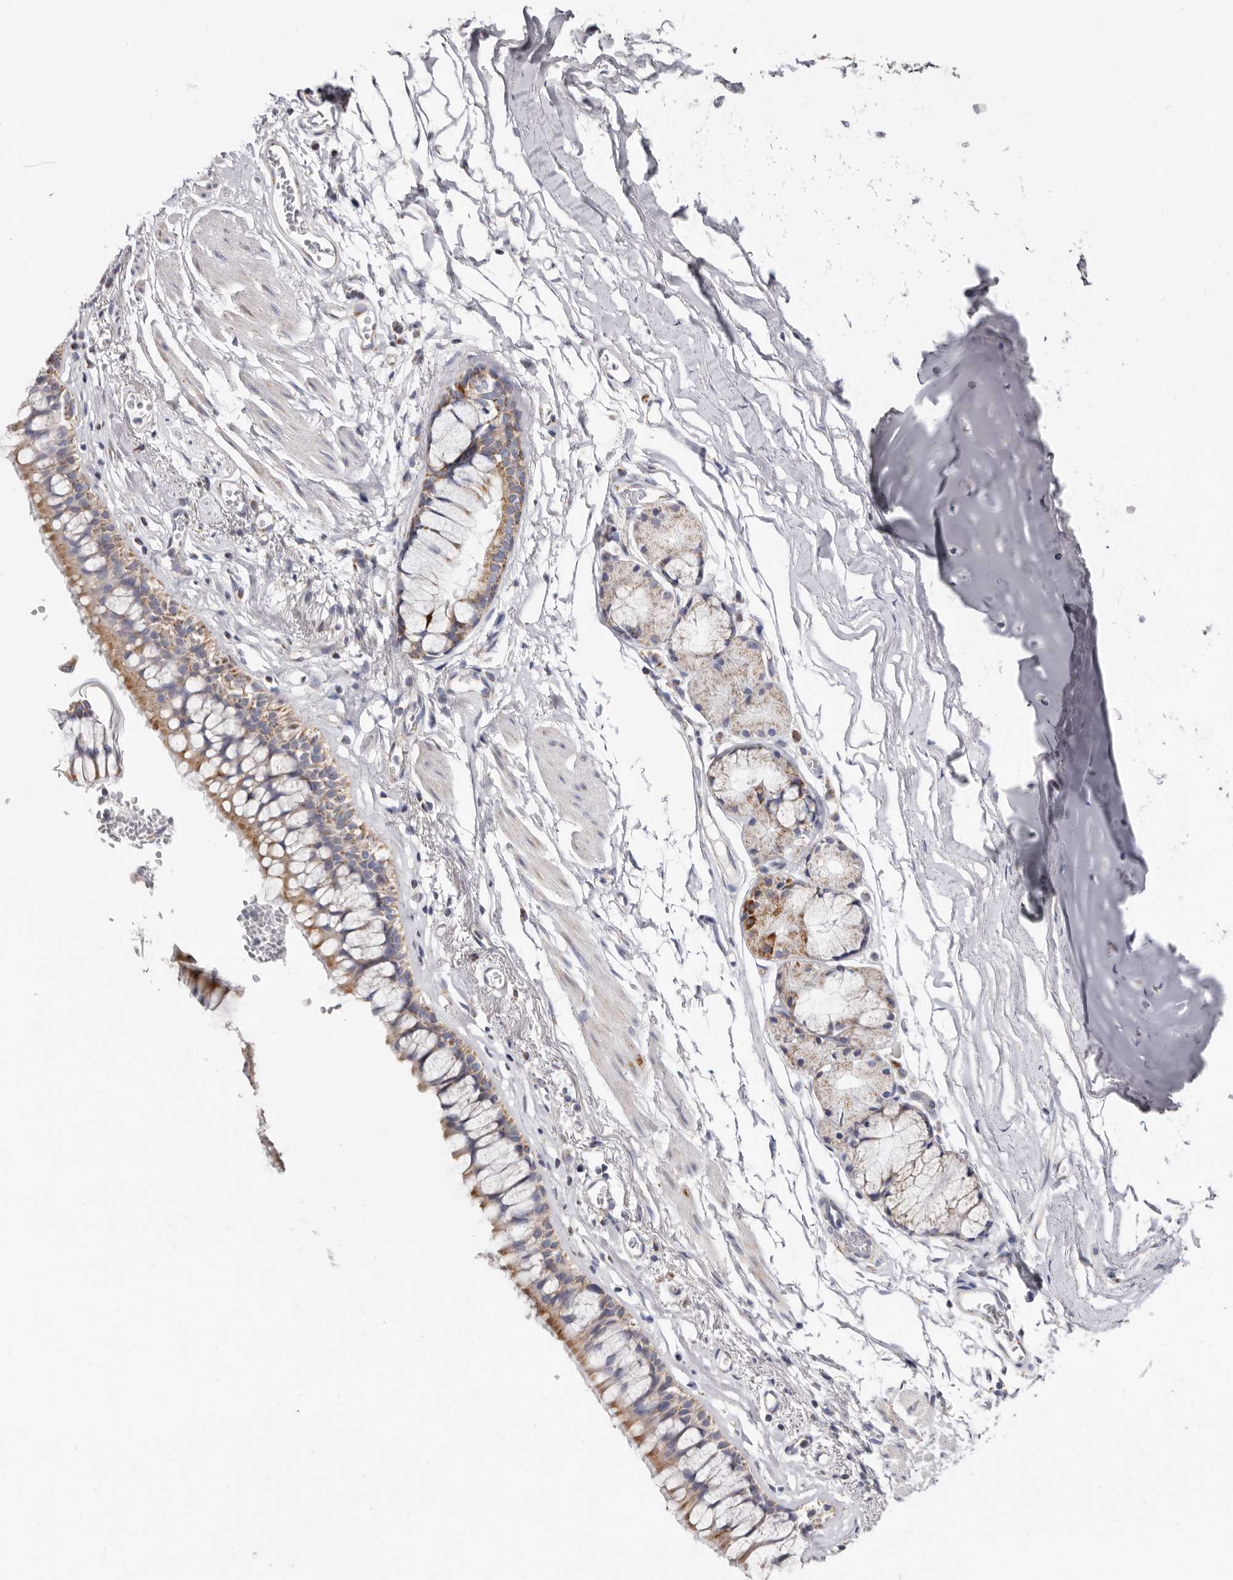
{"staining": {"intensity": "moderate", "quantity": ">75%", "location": "cytoplasmic/membranous"}, "tissue": "bronchus", "cell_type": "Respiratory epithelial cells", "image_type": "normal", "snomed": [{"axis": "morphology", "description": "Normal tissue, NOS"}, {"axis": "morphology", "description": "Inflammation, NOS"}, {"axis": "topography", "description": "Cartilage tissue"}, {"axis": "topography", "description": "Bronchus"}, {"axis": "topography", "description": "Lung"}], "caption": "Bronchus stained with DAB (3,3'-diaminobenzidine) immunohistochemistry shows medium levels of moderate cytoplasmic/membranous expression in about >75% of respiratory epithelial cells.", "gene": "RSPO2", "patient": {"sex": "female", "age": 64}}